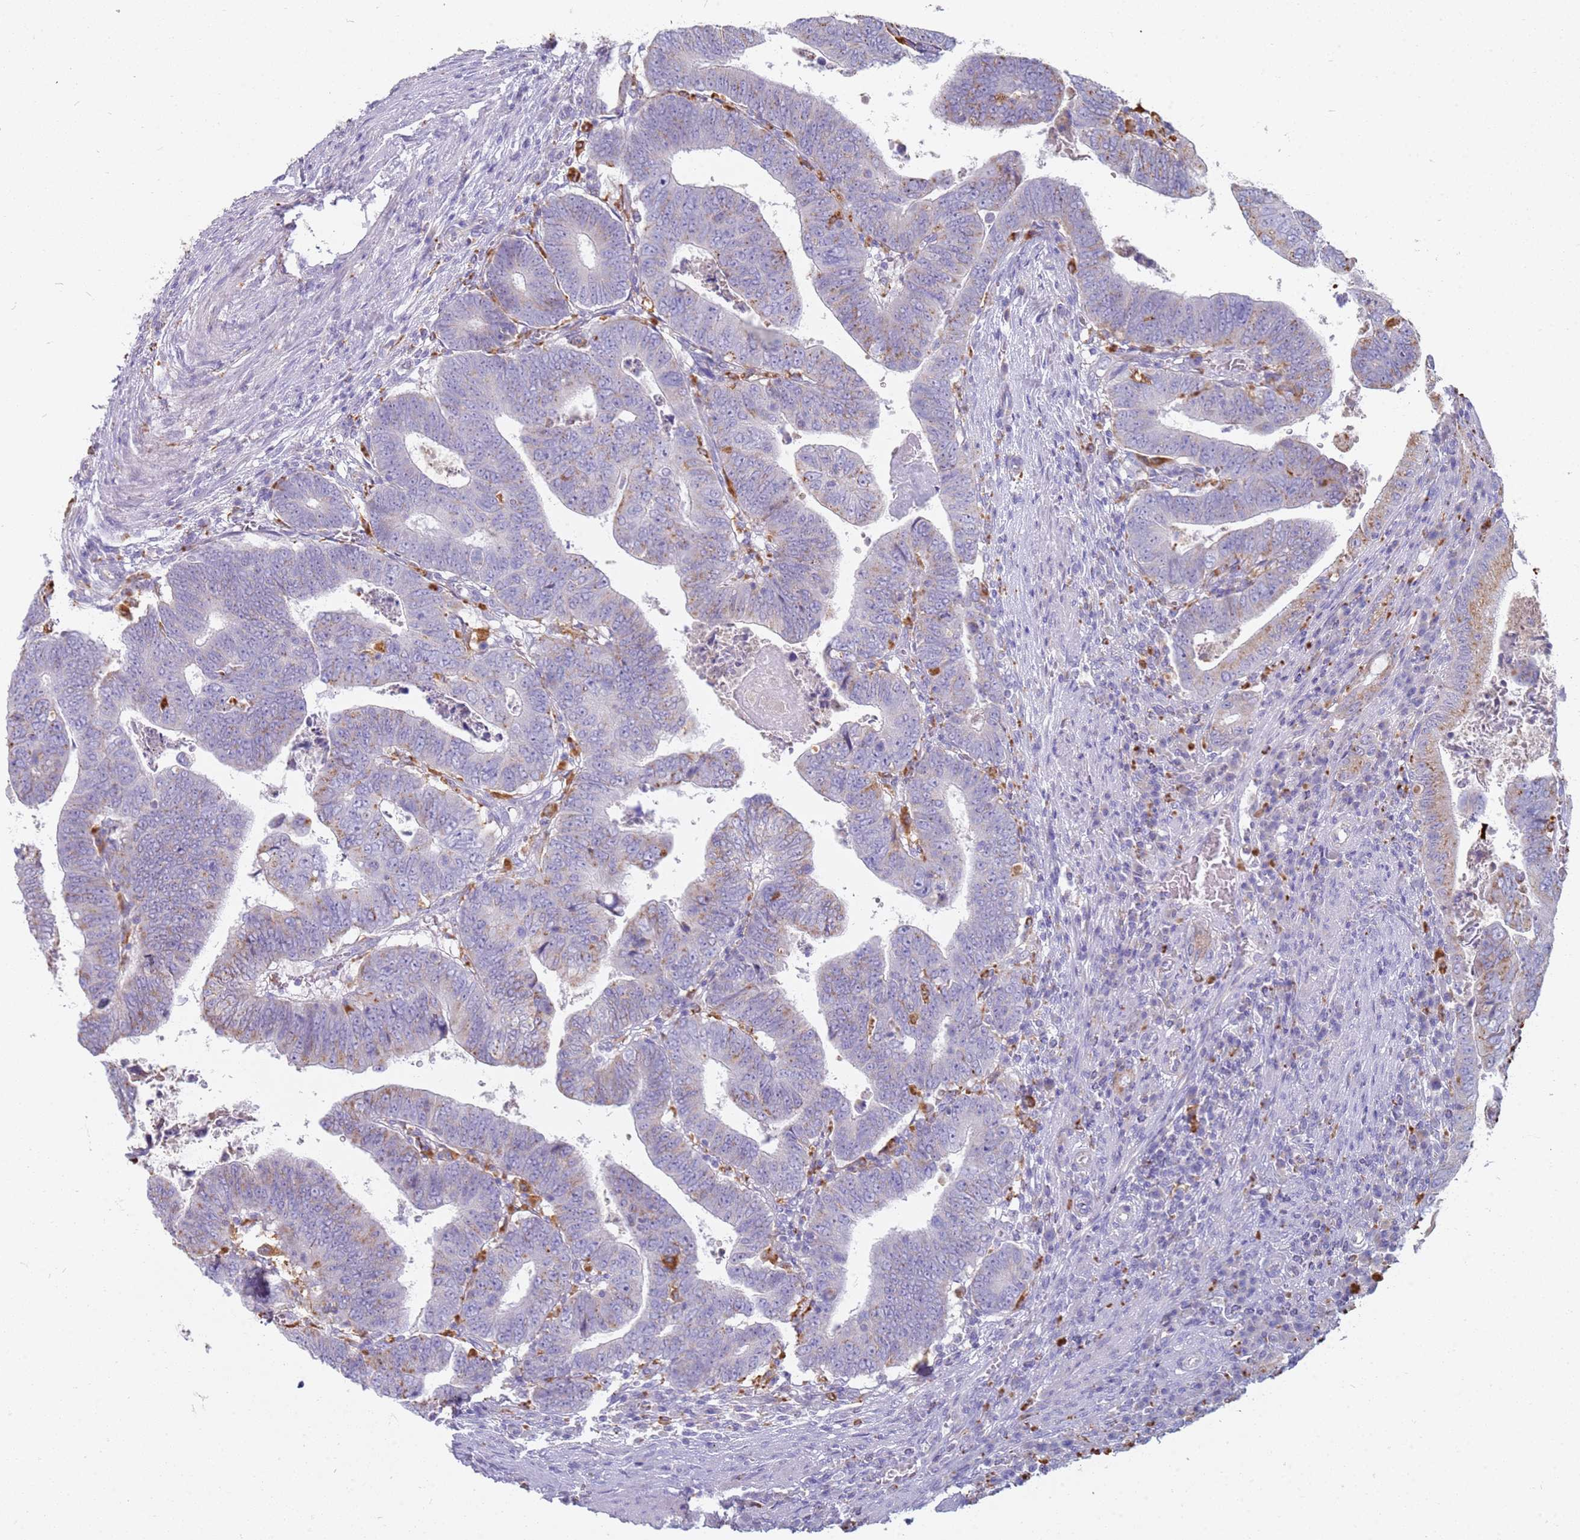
{"staining": {"intensity": "negative", "quantity": "none", "location": "none"}, "tissue": "colorectal cancer", "cell_type": "Tumor cells", "image_type": "cancer", "snomed": [{"axis": "morphology", "description": "Normal tissue, NOS"}, {"axis": "morphology", "description": "Adenocarcinoma, NOS"}, {"axis": "topography", "description": "Rectum"}], "caption": "High magnification brightfield microscopy of adenocarcinoma (colorectal) stained with DAB (brown) and counterstained with hematoxylin (blue): tumor cells show no significant staining. Nuclei are stained in blue.", "gene": "TMEM229B", "patient": {"sex": "female", "age": 65}}